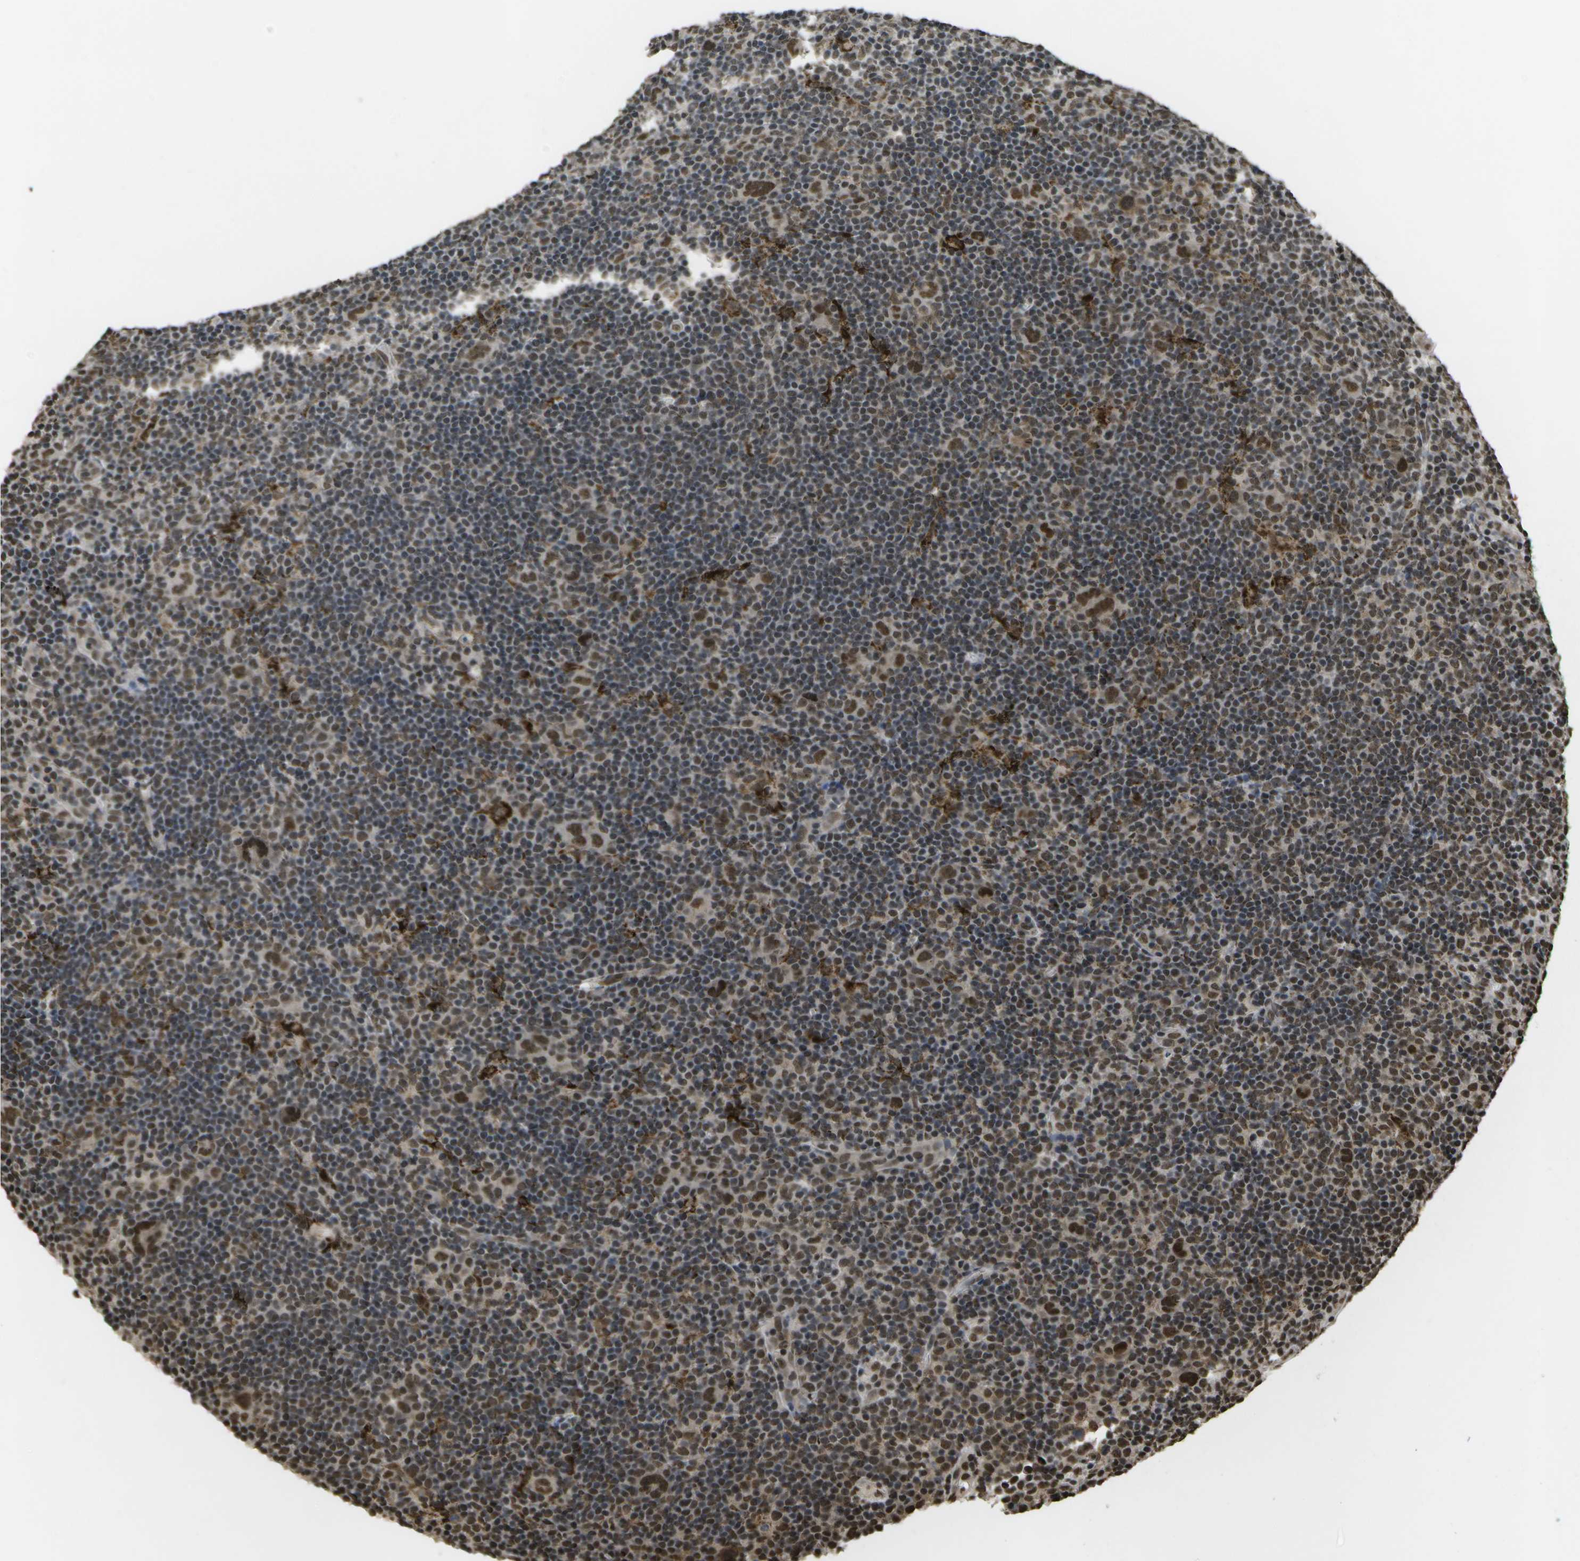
{"staining": {"intensity": "moderate", "quantity": ">75%", "location": "nuclear"}, "tissue": "lymphoma", "cell_type": "Tumor cells", "image_type": "cancer", "snomed": [{"axis": "morphology", "description": "Hodgkin's disease, NOS"}, {"axis": "topography", "description": "Lymph node"}], "caption": "Hodgkin's disease stained with a brown dye shows moderate nuclear positive positivity in about >75% of tumor cells.", "gene": "SPEN", "patient": {"sex": "female", "age": 57}}